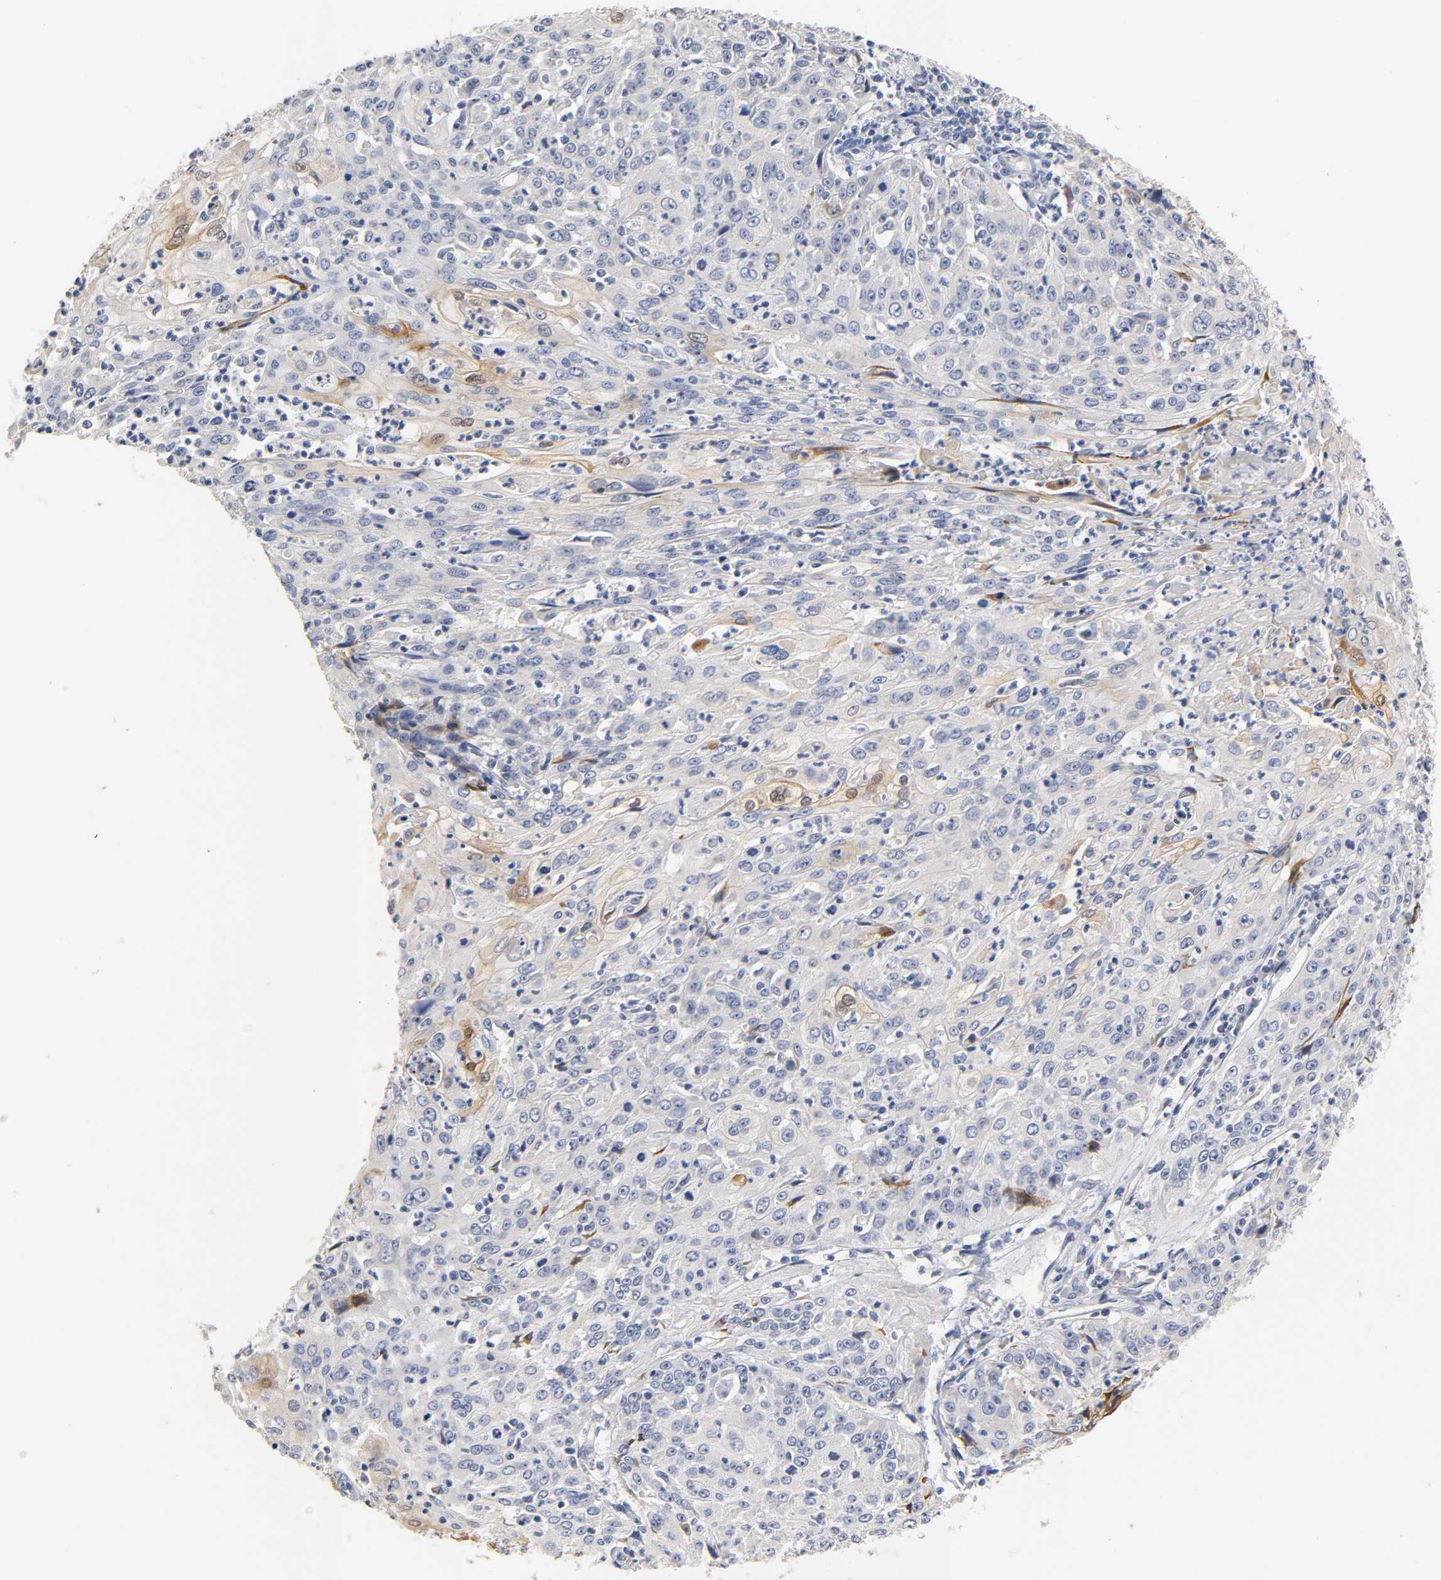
{"staining": {"intensity": "weak", "quantity": "<25%", "location": "cytoplasmic/membranous"}, "tissue": "cervical cancer", "cell_type": "Tumor cells", "image_type": "cancer", "snomed": [{"axis": "morphology", "description": "Squamous cell carcinoma, NOS"}, {"axis": "topography", "description": "Cervix"}], "caption": "Squamous cell carcinoma (cervical) stained for a protein using IHC shows no expression tumor cells.", "gene": "OVOL1", "patient": {"sex": "female", "age": 39}}